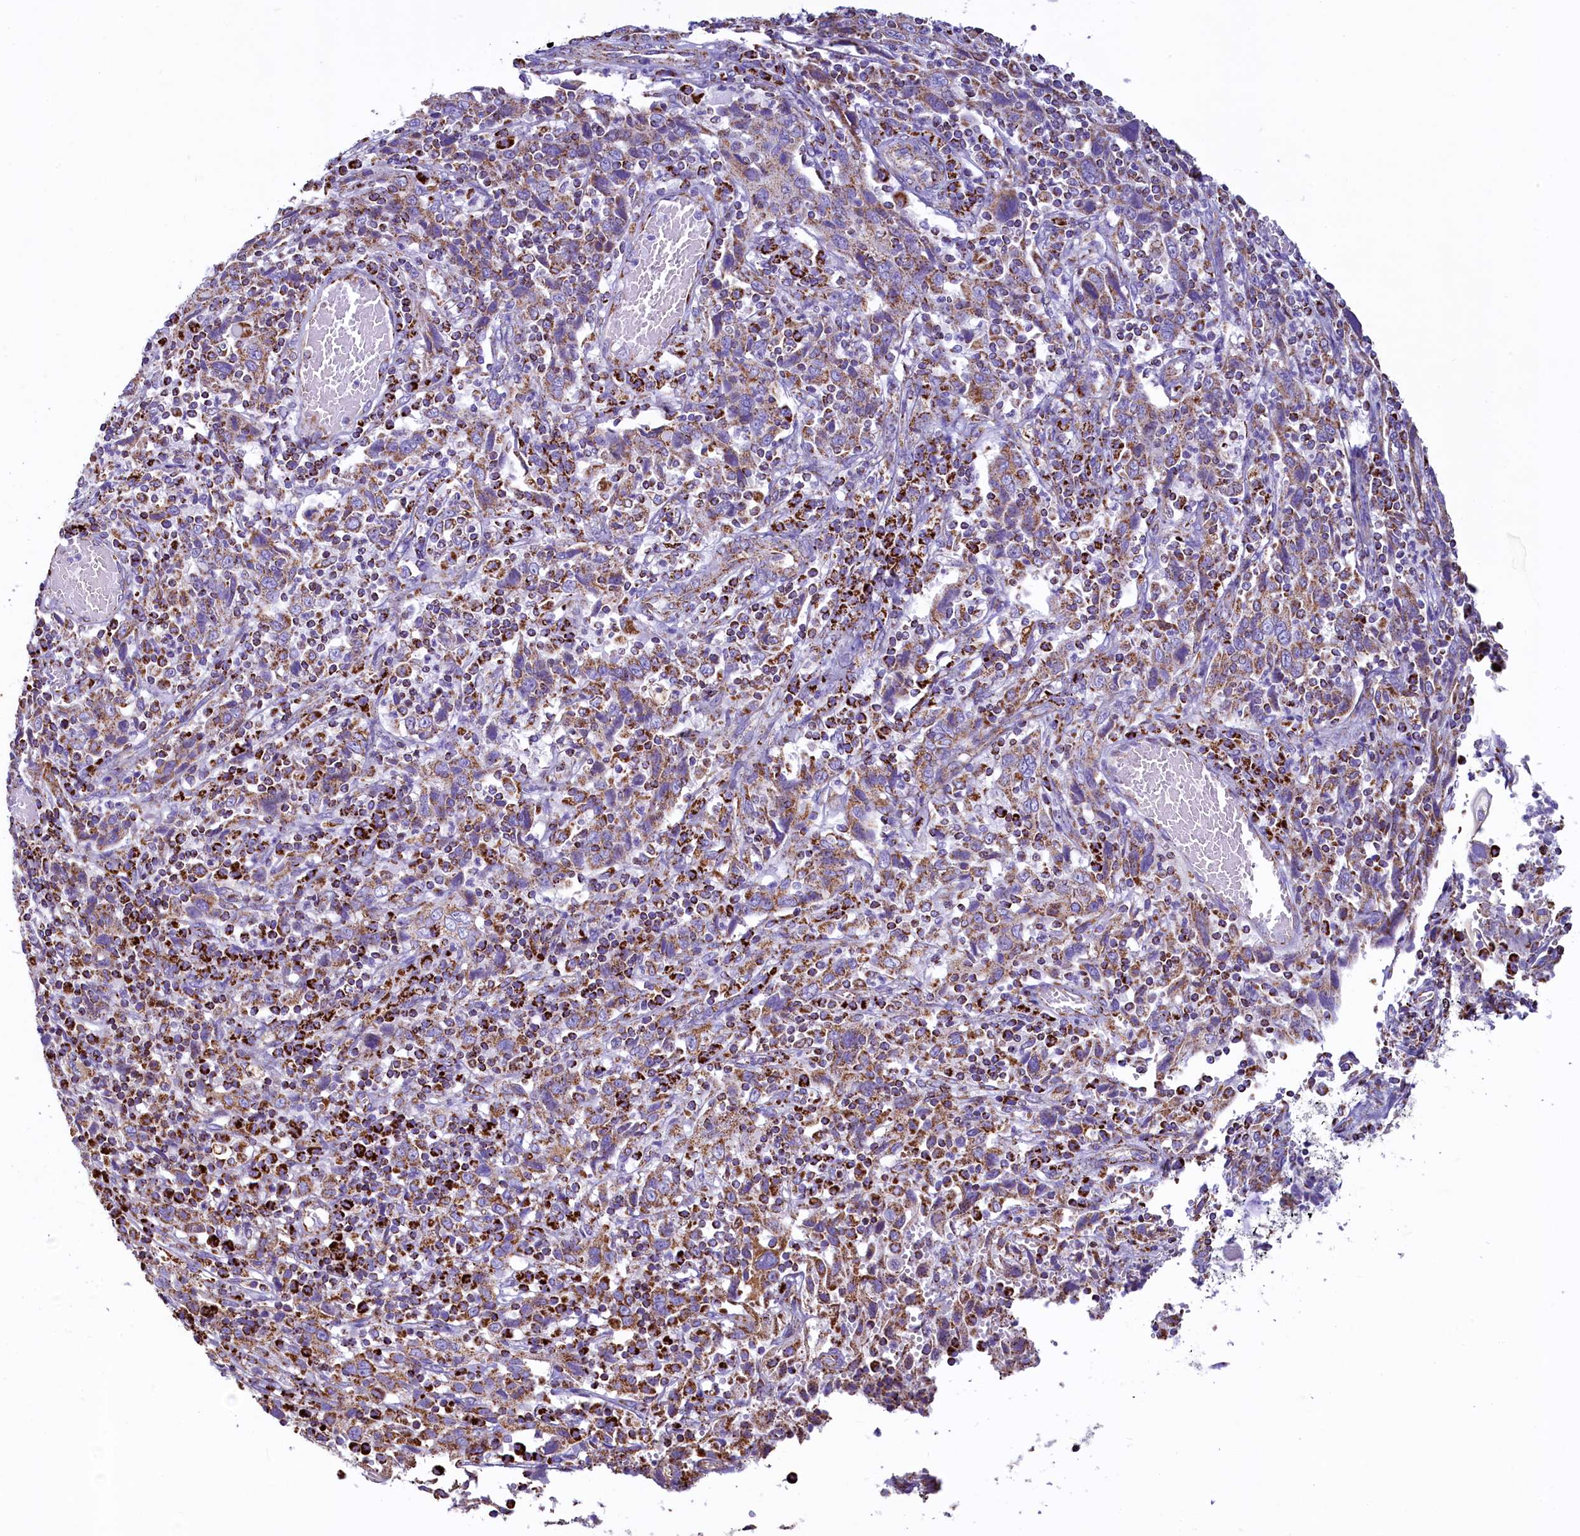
{"staining": {"intensity": "moderate", "quantity": "25%-75%", "location": "cytoplasmic/membranous"}, "tissue": "cervical cancer", "cell_type": "Tumor cells", "image_type": "cancer", "snomed": [{"axis": "morphology", "description": "Squamous cell carcinoma, NOS"}, {"axis": "topography", "description": "Cervix"}], "caption": "Immunohistochemical staining of cervical cancer exhibits moderate cytoplasmic/membranous protein staining in about 25%-75% of tumor cells. Immunohistochemistry (ihc) stains the protein of interest in brown and the nuclei are stained blue.", "gene": "IDH3A", "patient": {"sex": "female", "age": 46}}